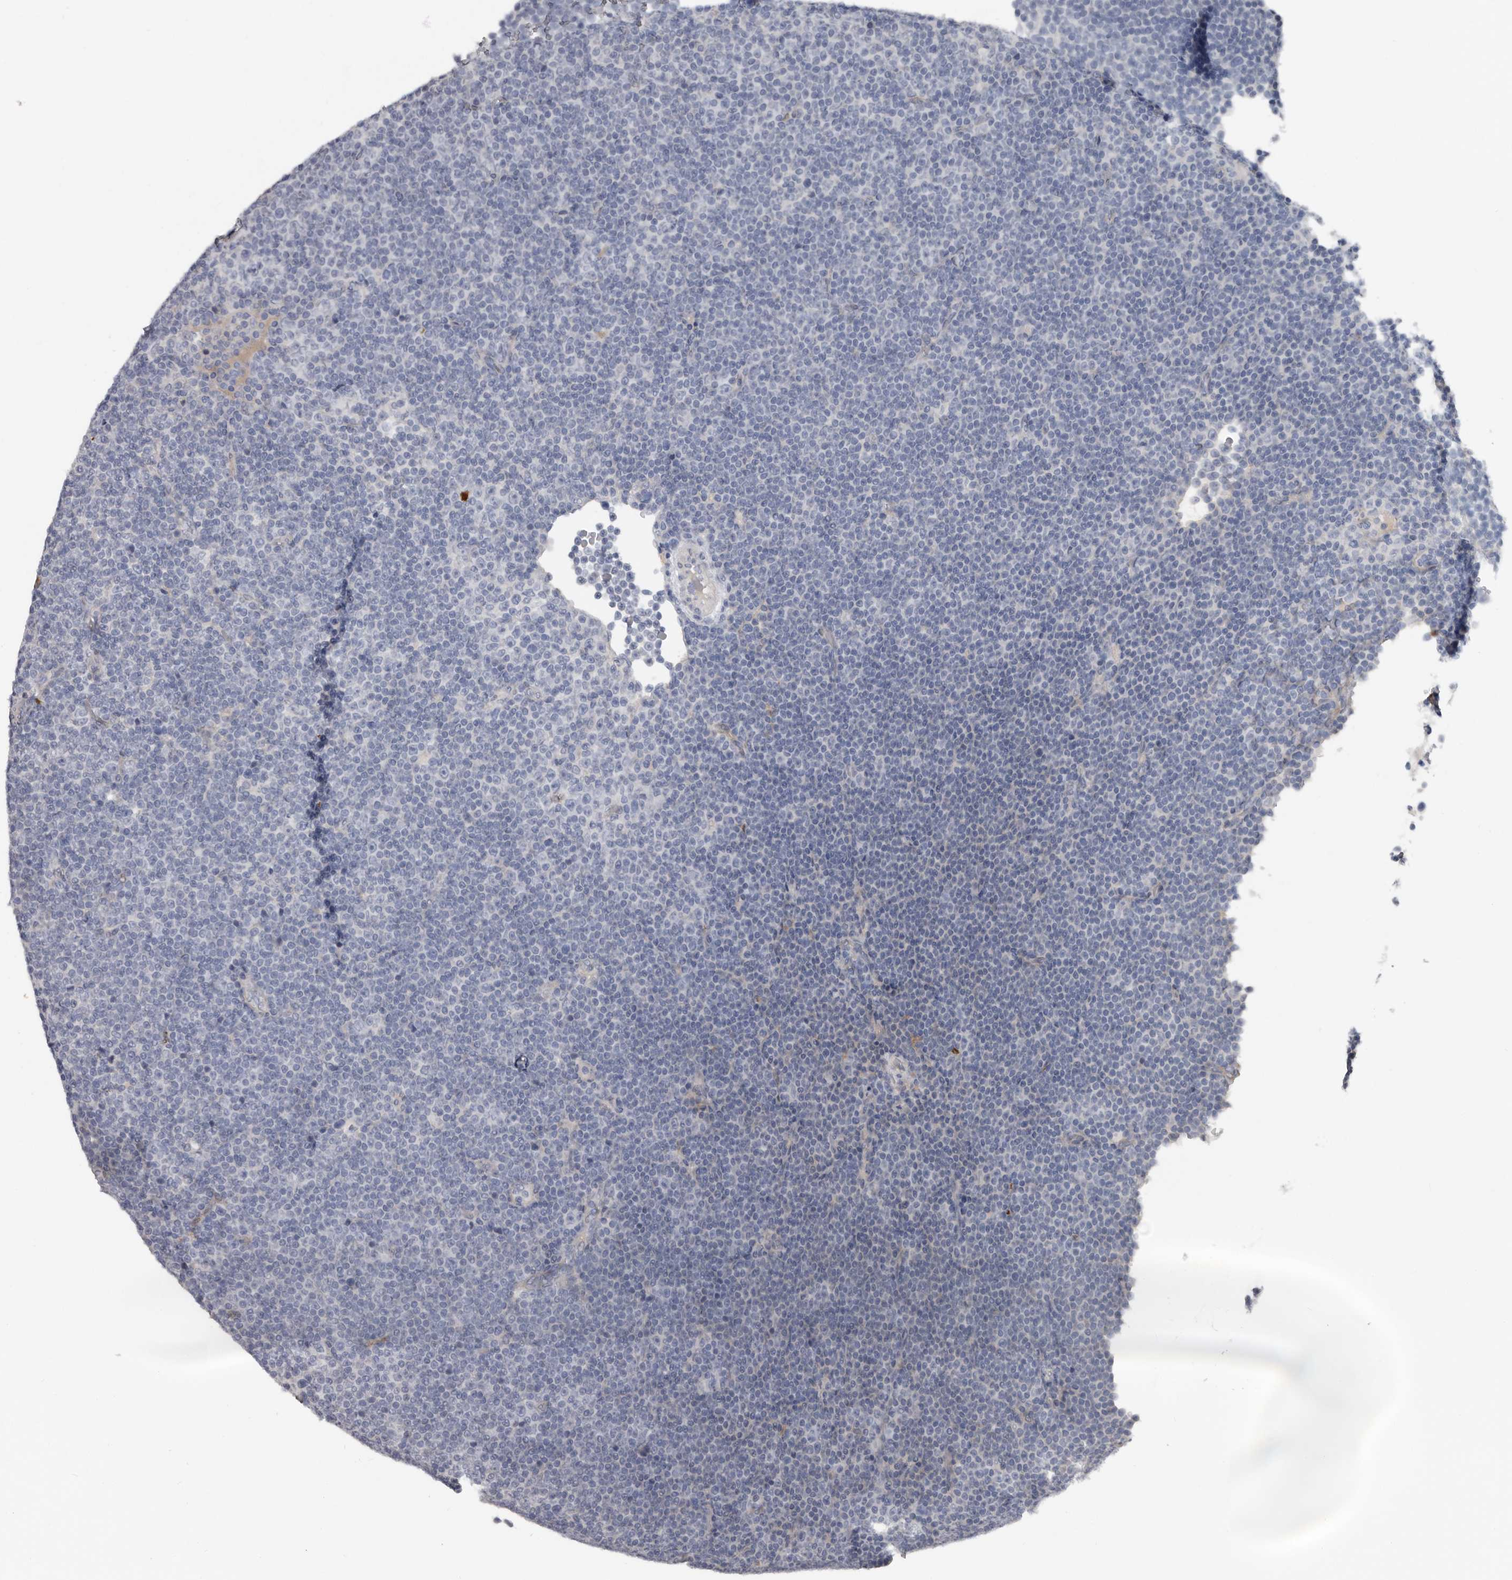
{"staining": {"intensity": "negative", "quantity": "none", "location": "none"}, "tissue": "lymphoma", "cell_type": "Tumor cells", "image_type": "cancer", "snomed": [{"axis": "morphology", "description": "Malignant lymphoma, non-Hodgkin's type, Low grade"}, {"axis": "topography", "description": "Lymph node"}], "caption": "Tumor cells are negative for brown protein staining in lymphoma. Nuclei are stained in blue.", "gene": "FABP7", "patient": {"sex": "female", "age": 67}}